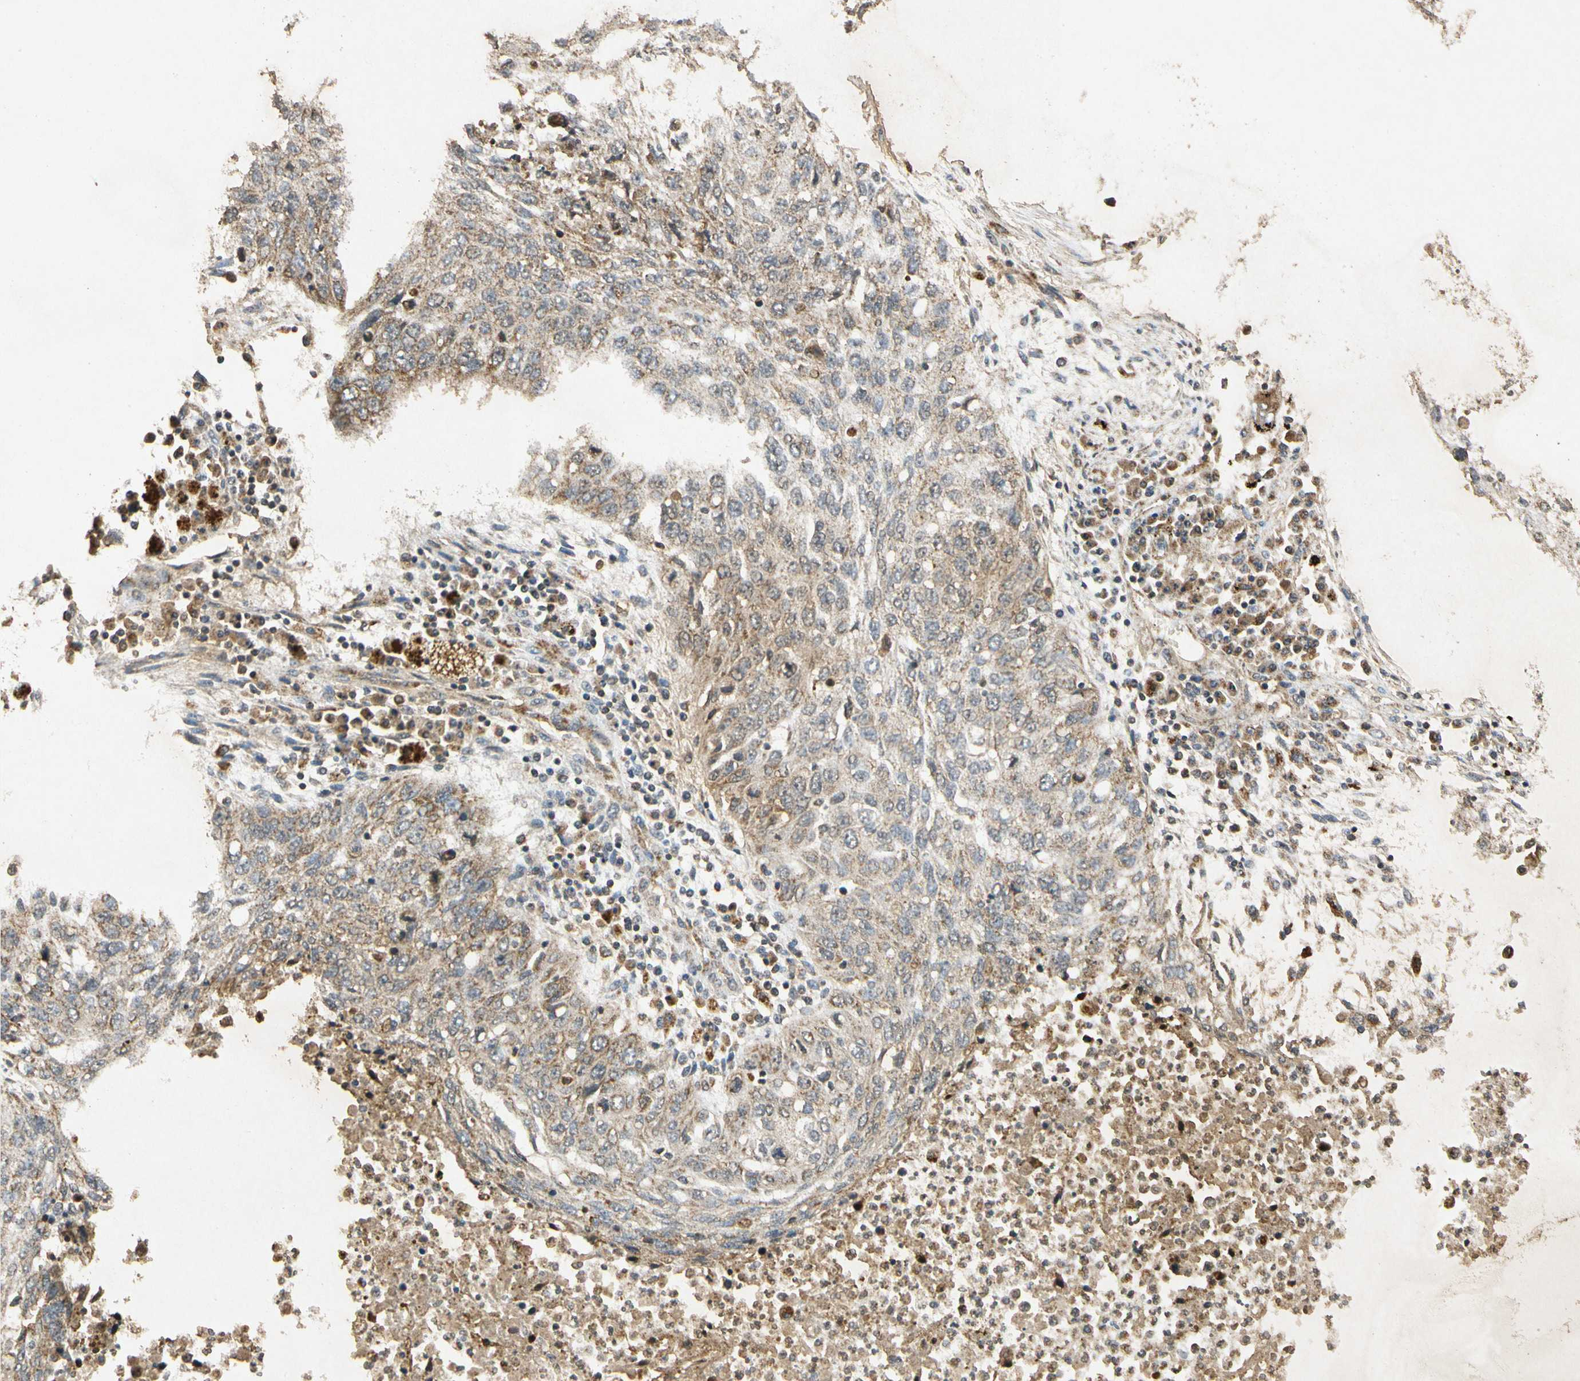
{"staining": {"intensity": "weak", "quantity": ">75%", "location": "cytoplasmic/membranous"}, "tissue": "lung cancer", "cell_type": "Tumor cells", "image_type": "cancer", "snomed": [{"axis": "morphology", "description": "Squamous cell carcinoma, NOS"}, {"axis": "topography", "description": "Lung"}], "caption": "Lung squamous cell carcinoma stained for a protein exhibits weak cytoplasmic/membranous positivity in tumor cells.", "gene": "PRDX3", "patient": {"sex": "female", "age": 63}}